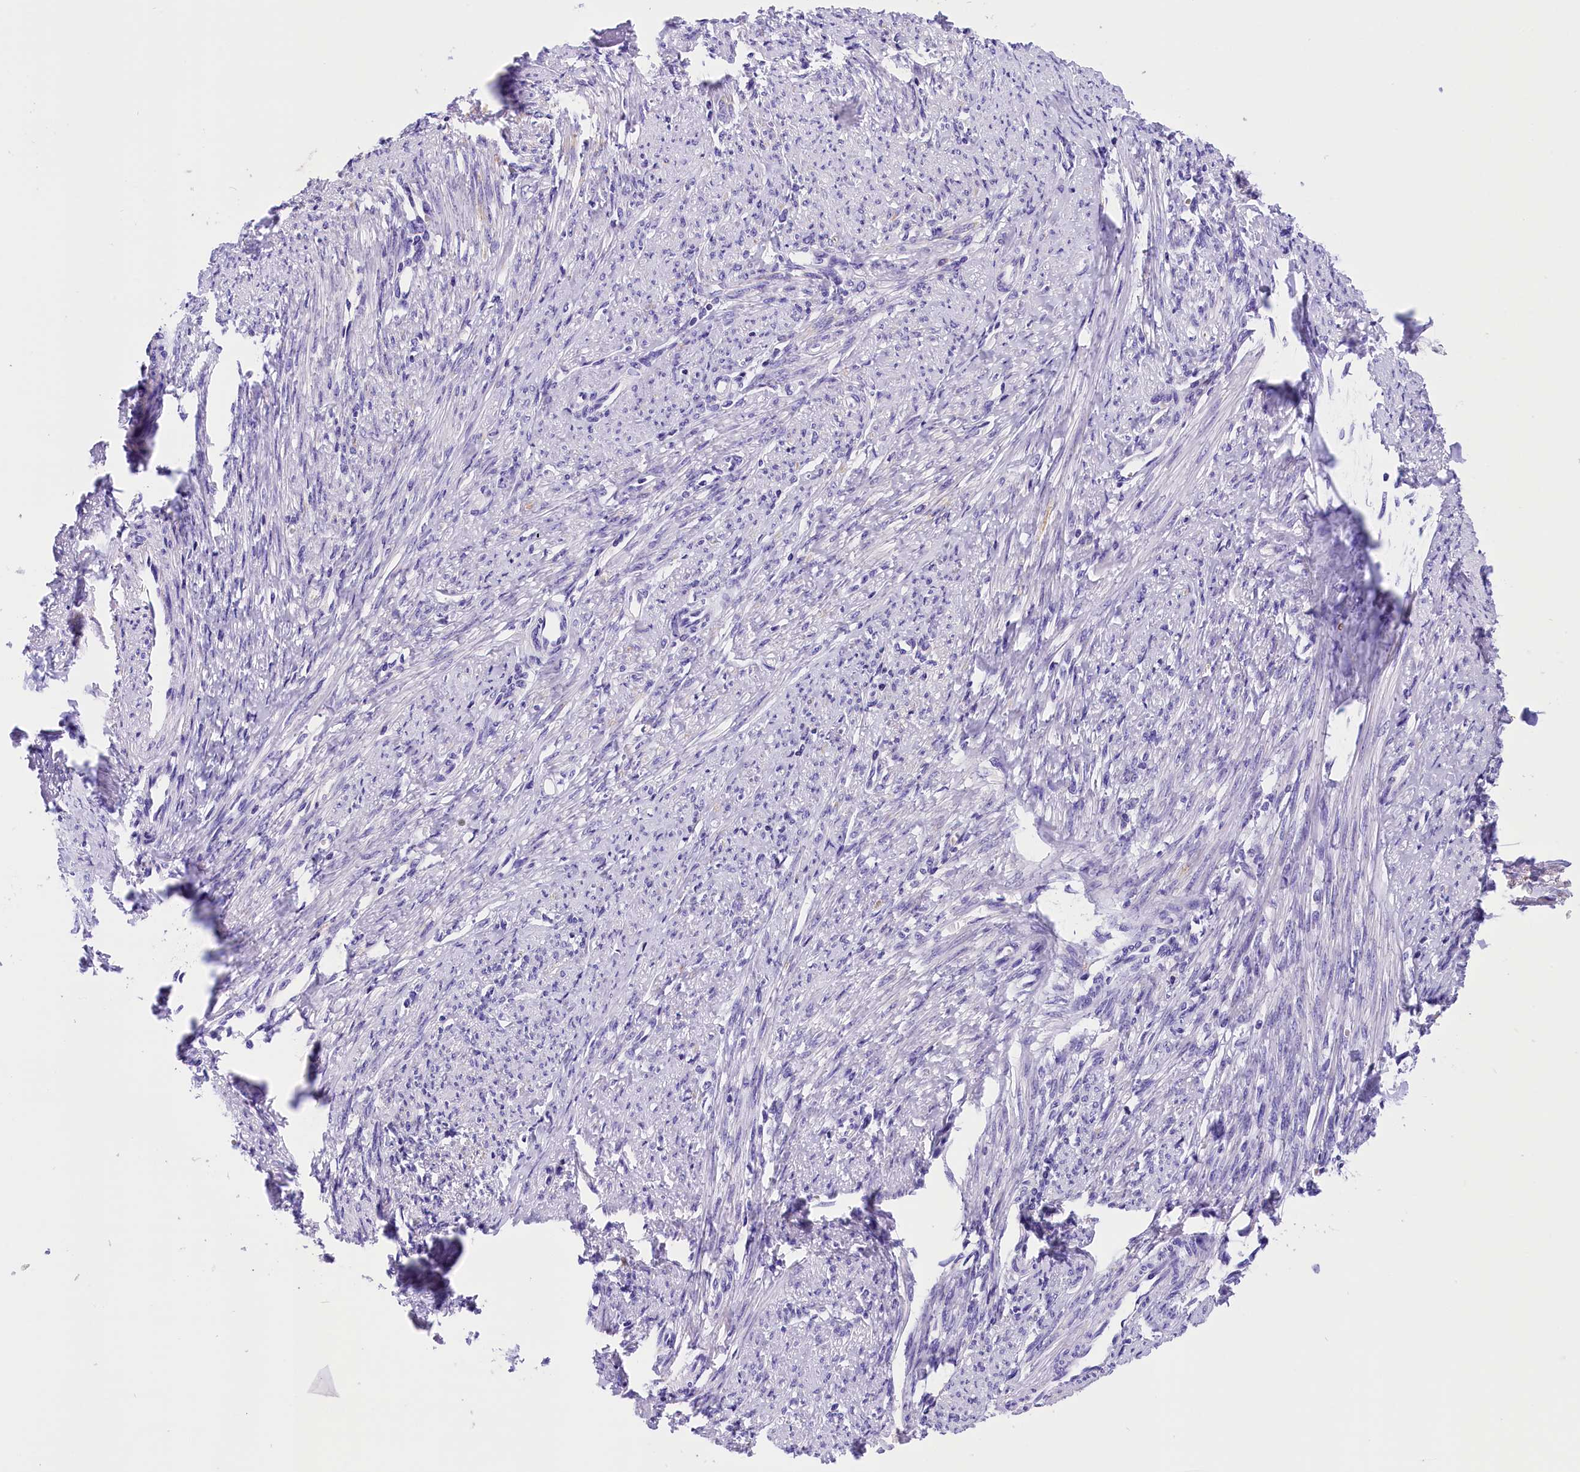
{"staining": {"intensity": "negative", "quantity": "none", "location": "none"}, "tissue": "smooth muscle", "cell_type": "Smooth muscle cells", "image_type": "normal", "snomed": [{"axis": "morphology", "description": "Normal tissue, NOS"}, {"axis": "topography", "description": "Smooth muscle"}, {"axis": "topography", "description": "Uterus"}], "caption": "A high-resolution photomicrograph shows IHC staining of benign smooth muscle, which demonstrates no significant staining in smooth muscle cells.", "gene": "ABAT", "patient": {"sex": "female", "age": 59}}